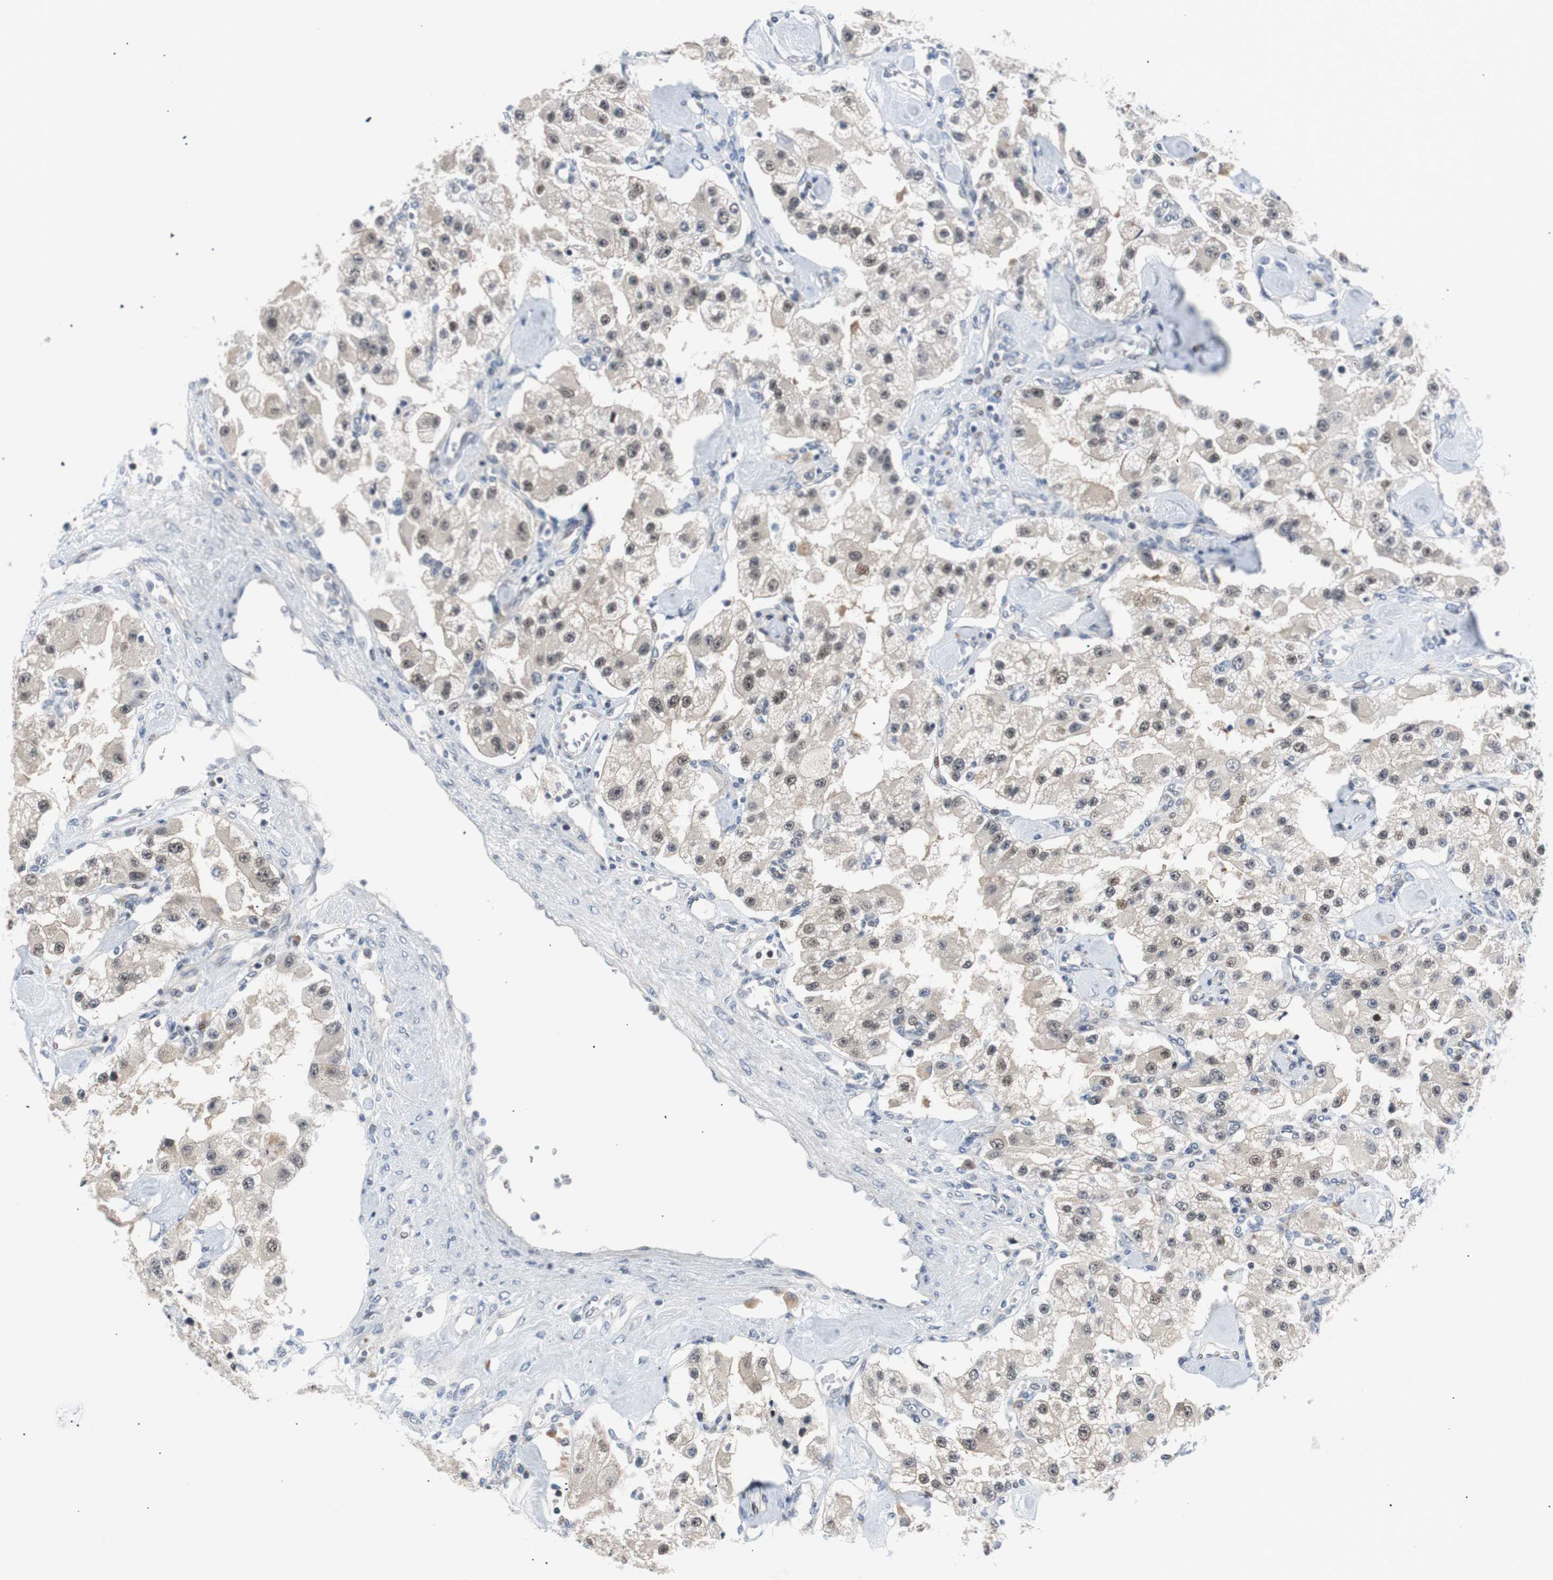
{"staining": {"intensity": "weak", "quantity": ">75%", "location": "nuclear"}, "tissue": "carcinoid", "cell_type": "Tumor cells", "image_type": "cancer", "snomed": [{"axis": "morphology", "description": "Carcinoid, malignant, NOS"}, {"axis": "topography", "description": "Pancreas"}], "caption": "Carcinoid stained with IHC displays weak nuclear positivity in approximately >75% of tumor cells.", "gene": "MAP2K4", "patient": {"sex": "male", "age": 41}}